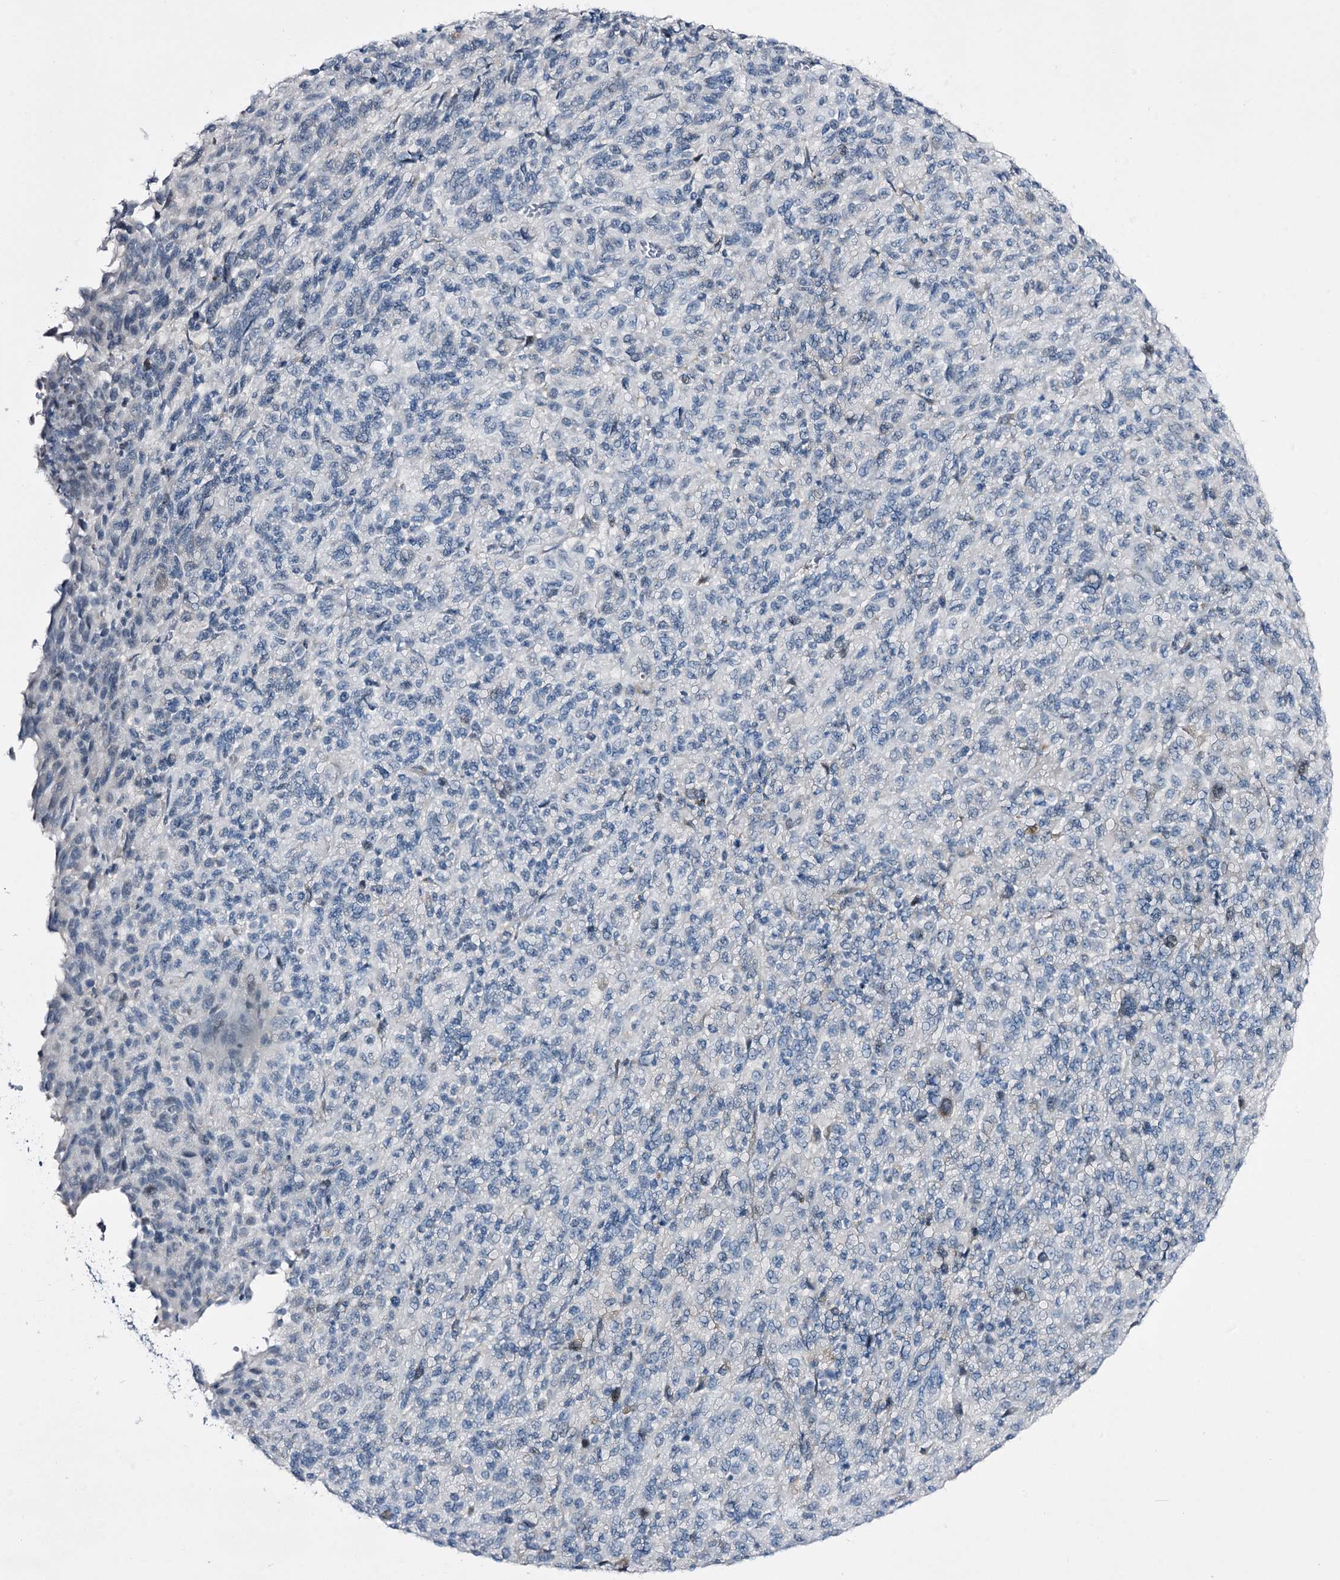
{"staining": {"intensity": "negative", "quantity": "none", "location": "none"}, "tissue": "melanoma", "cell_type": "Tumor cells", "image_type": "cancer", "snomed": [{"axis": "morphology", "description": "Malignant melanoma, Metastatic site"}, {"axis": "topography", "description": "Lung"}], "caption": "Malignant melanoma (metastatic site) was stained to show a protein in brown. There is no significant staining in tumor cells.", "gene": "RBM15B", "patient": {"sex": "male", "age": 64}}